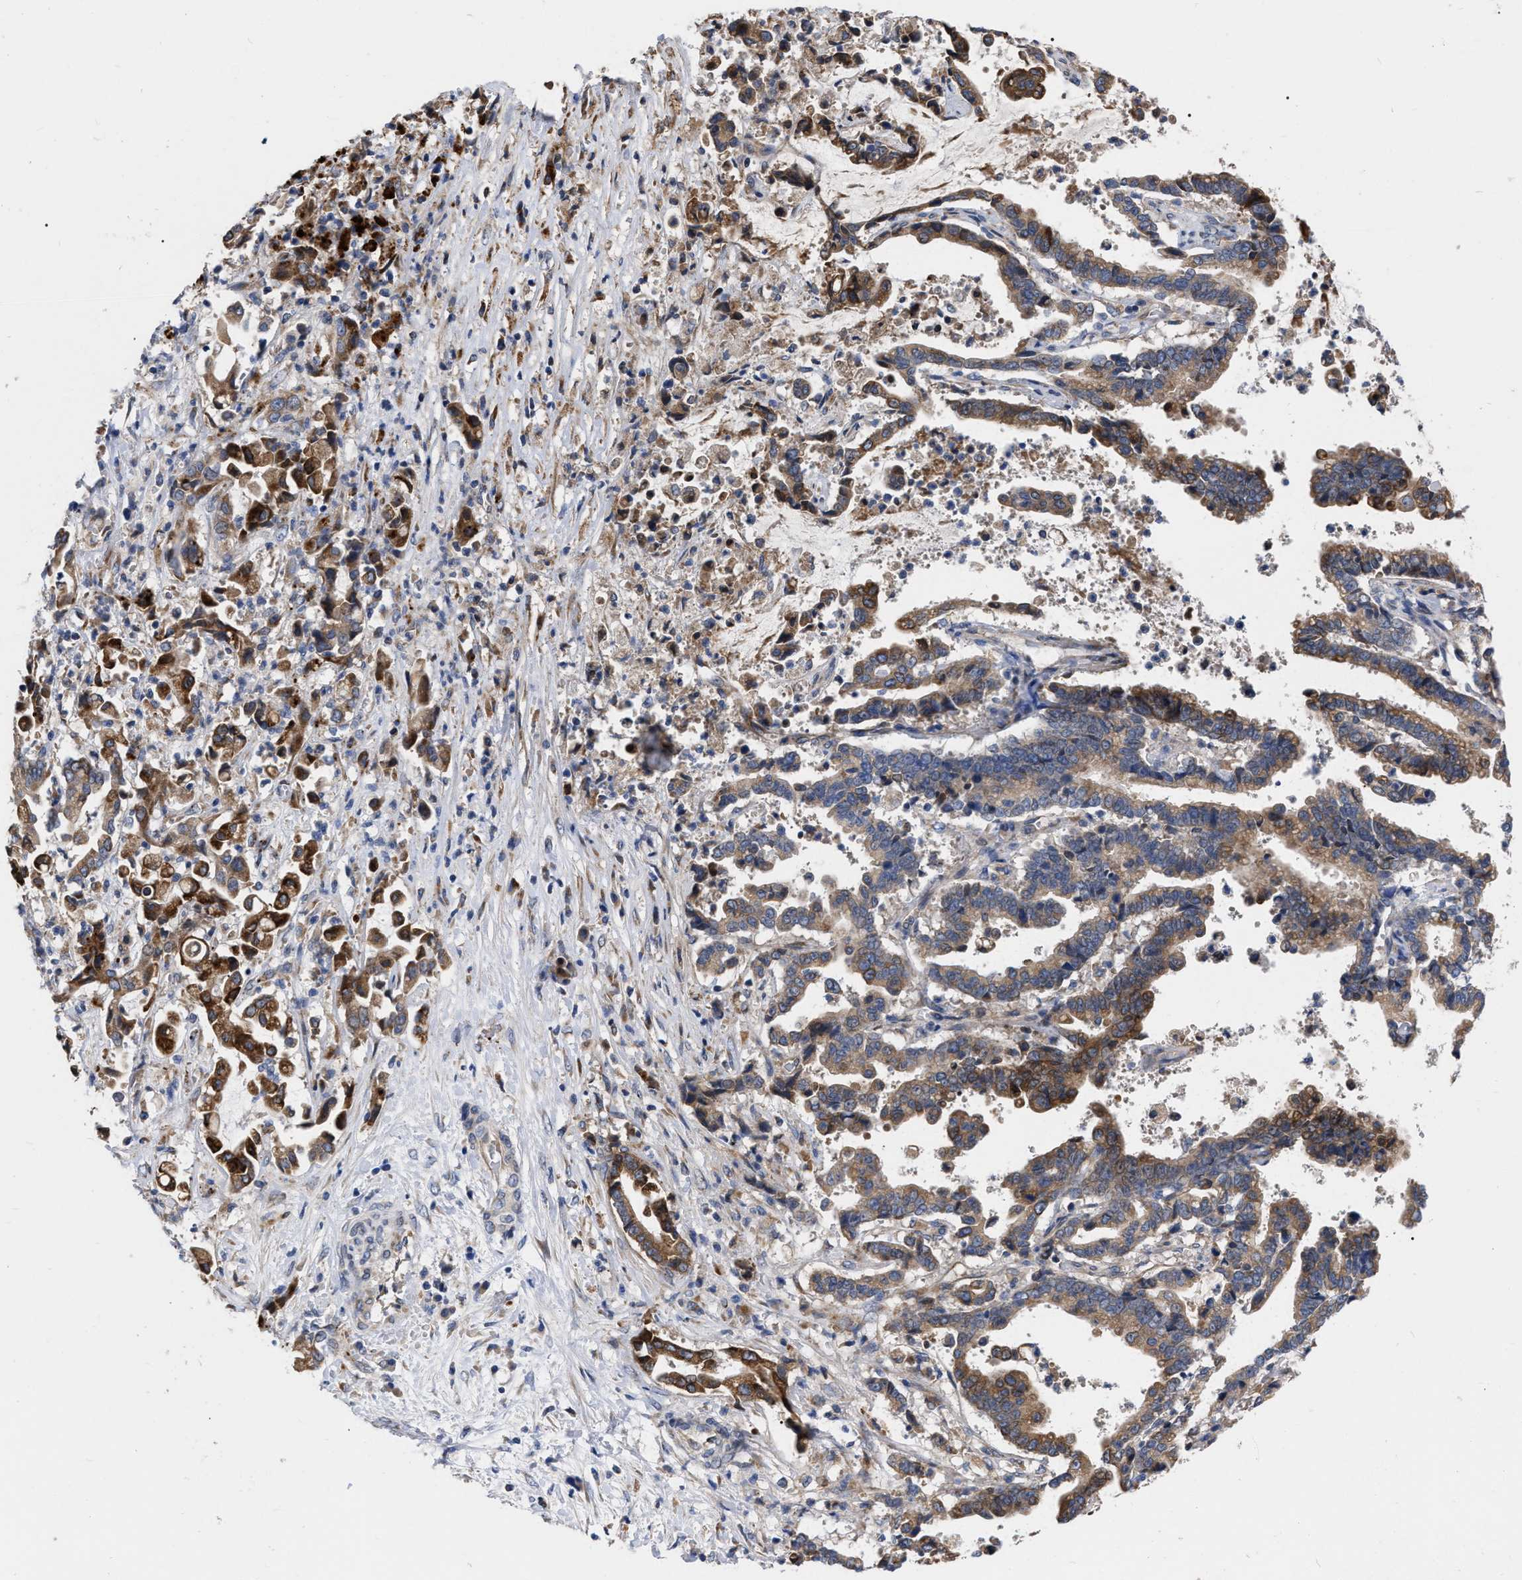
{"staining": {"intensity": "strong", "quantity": "25%-75%", "location": "cytoplasmic/membranous"}, "tissue": "liver cancer", "cell_type": "Tumor cells", "image_type": "cancer", "snomed": [{"axis": "morphology", "description": "Cholangiocarcinoma"}, {"axis": "topography", "description": "Liver"}], "caption": "Tumor cells show strong cytoplasmic/membranous positivity in about 25%-75% of cells in liver cholangiocarcinoma.", "gene": "MLST8", "patient": {"sex": "male", "age": 57}}